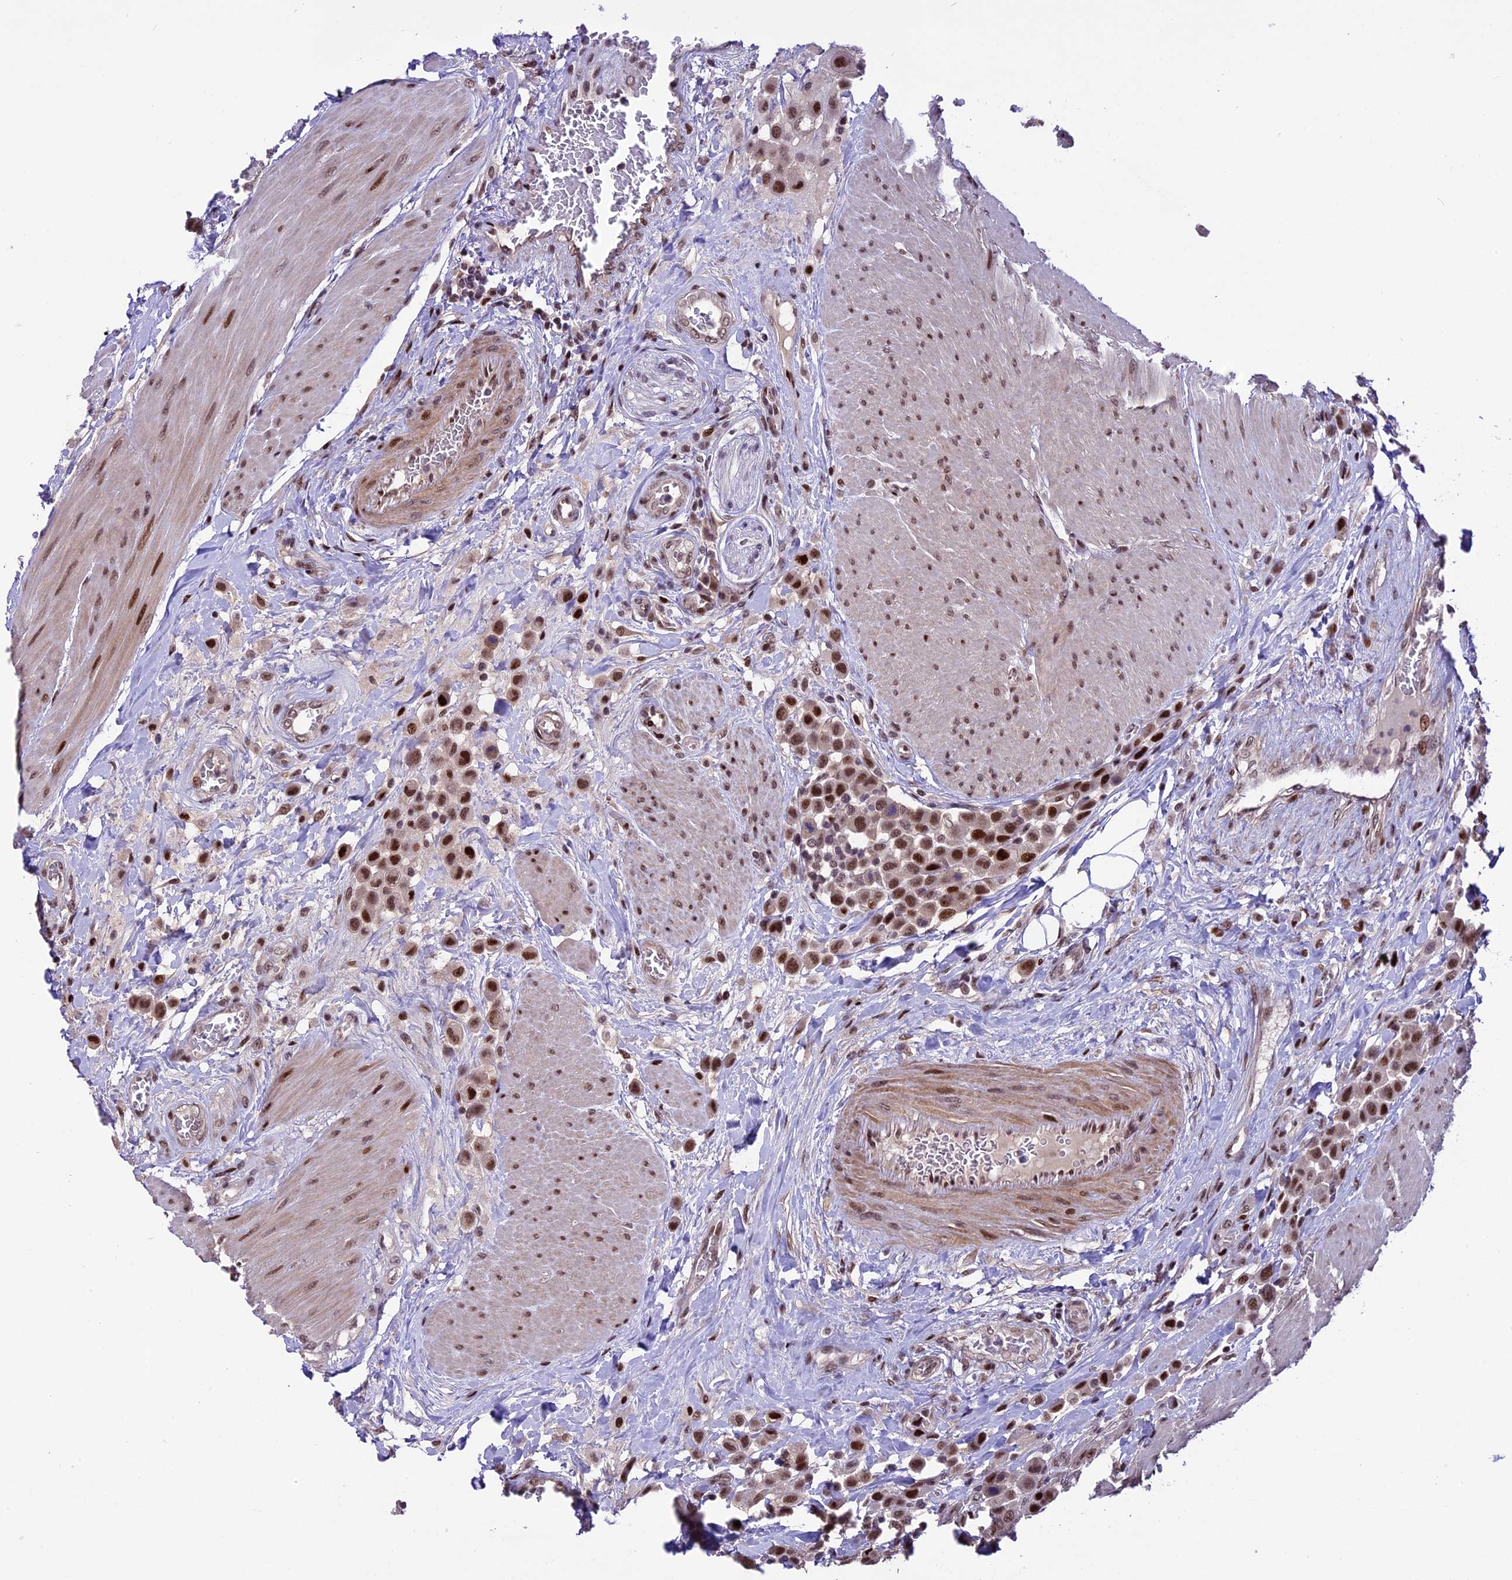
{"staining": {"intensity": "strong", "quantity": ">75%", "location": "nuclear"}, "tissue": "urothelial cancer", "cell_type": "Tumor cells", "image_type": "cancer", "snomed": [{"axis": "morphology", "description": "Urothelial carcinoma, High grade"}, {"axis": "topography", "description": "Urinary bladder"}], "caption": "Strong nuclear positivity for a protein is seen in approximately >75% of tumor cells of high-grade urothelial carcinoma using IHC.", "gene": "TCP11L2", "patient": {"sex": "male", "age": 50}}